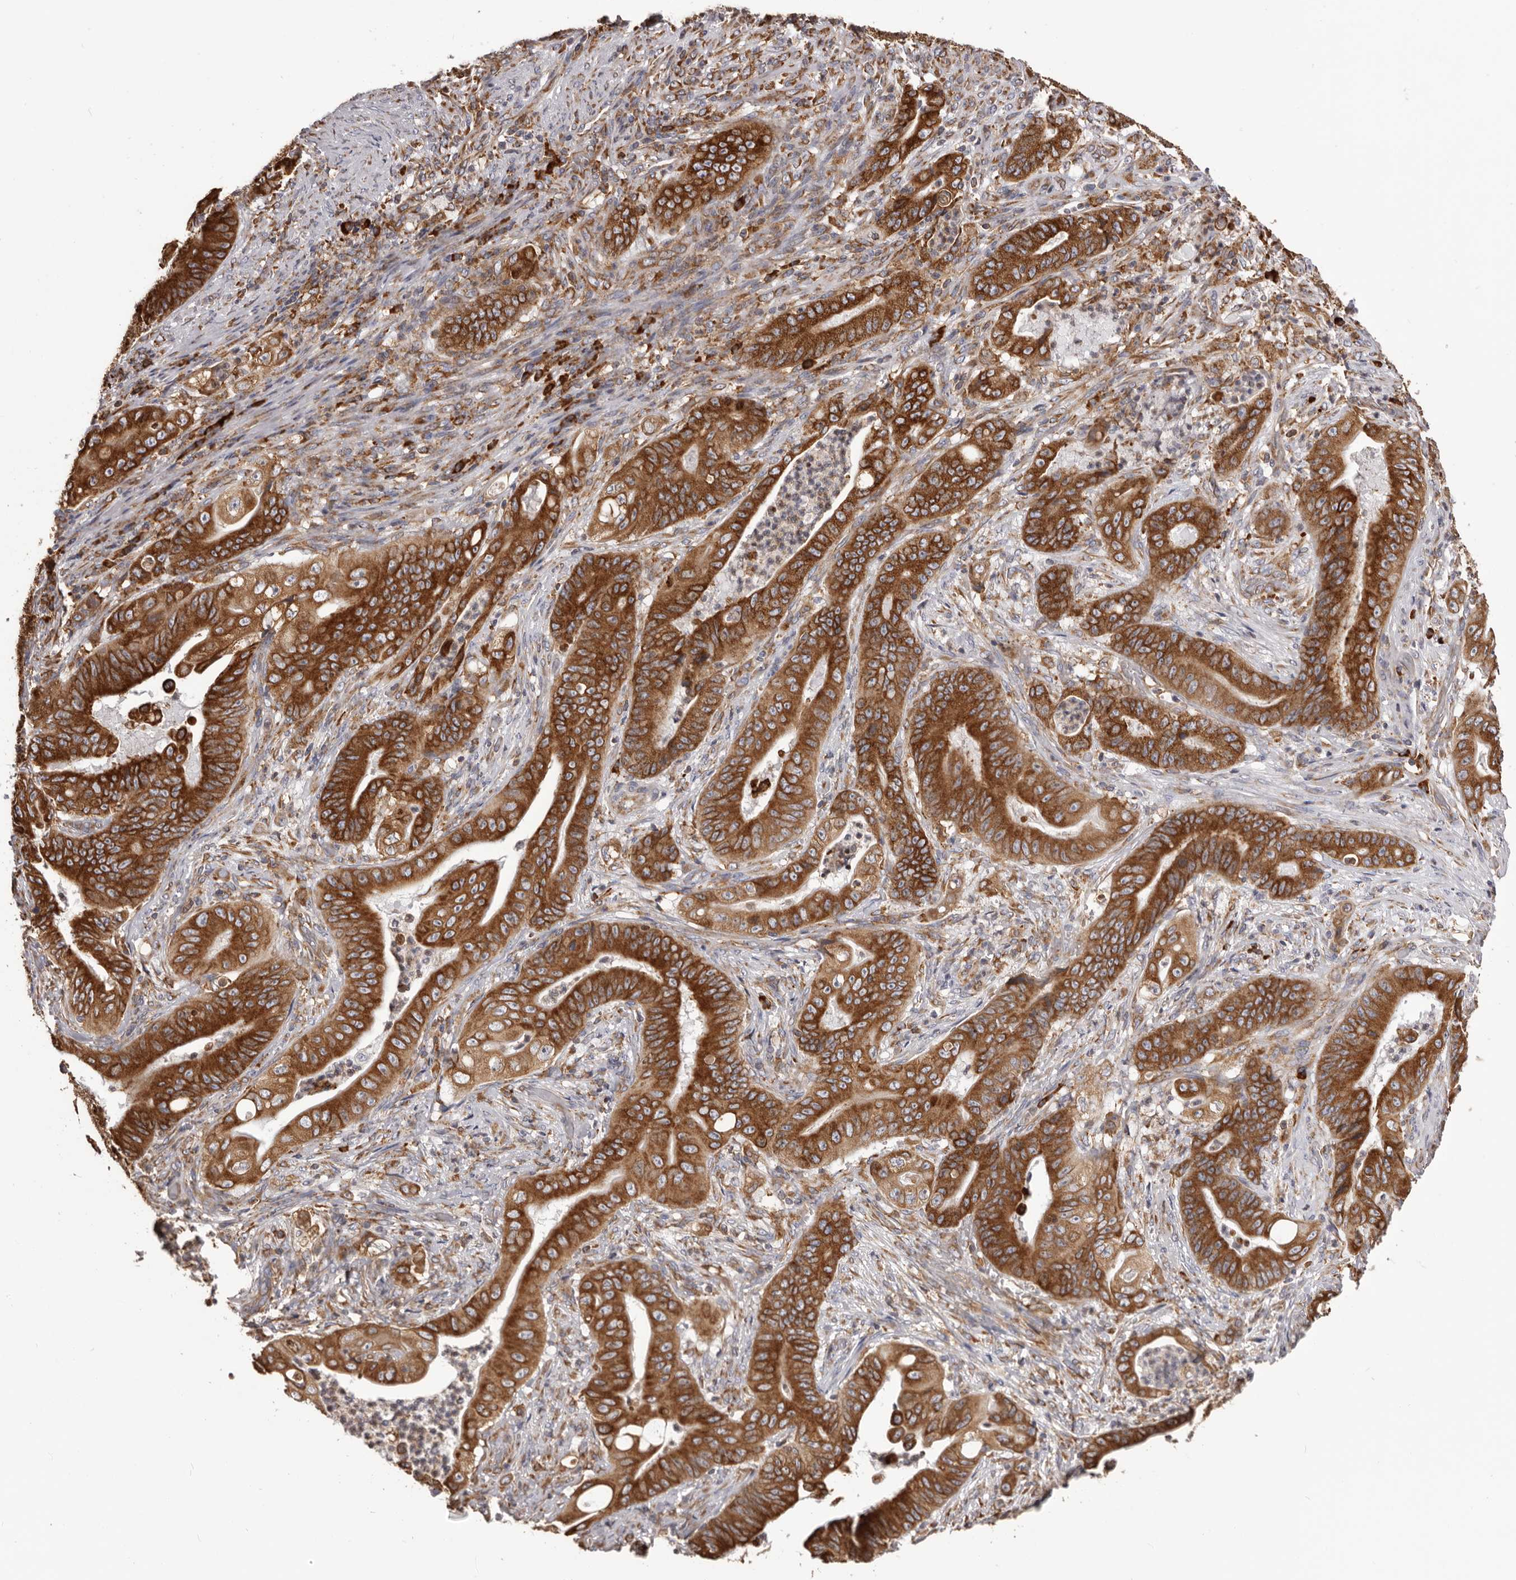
{"staining": {"intensity": "strong", "quantity": ">75%", "location": "cytoplasmic/membranous"}, "tissue": "stomach cancer", "cell_type": "Tumor cells", "image_type": "cancer", "snomed": [{"axis": "morphology", "description": "Adenocarcinoma, NOS"}, {"axis": "topography", "description": "Stomach"}], "caption": "The photomicrograph displays immunohistochemical staining of adenocarcinoma (stomach). There is strong cytoplasmic/membranous staining is present in about >75% of tumor cells.", "gene": "QRSL1", "patient": {"sex": "female", "age": 73}}